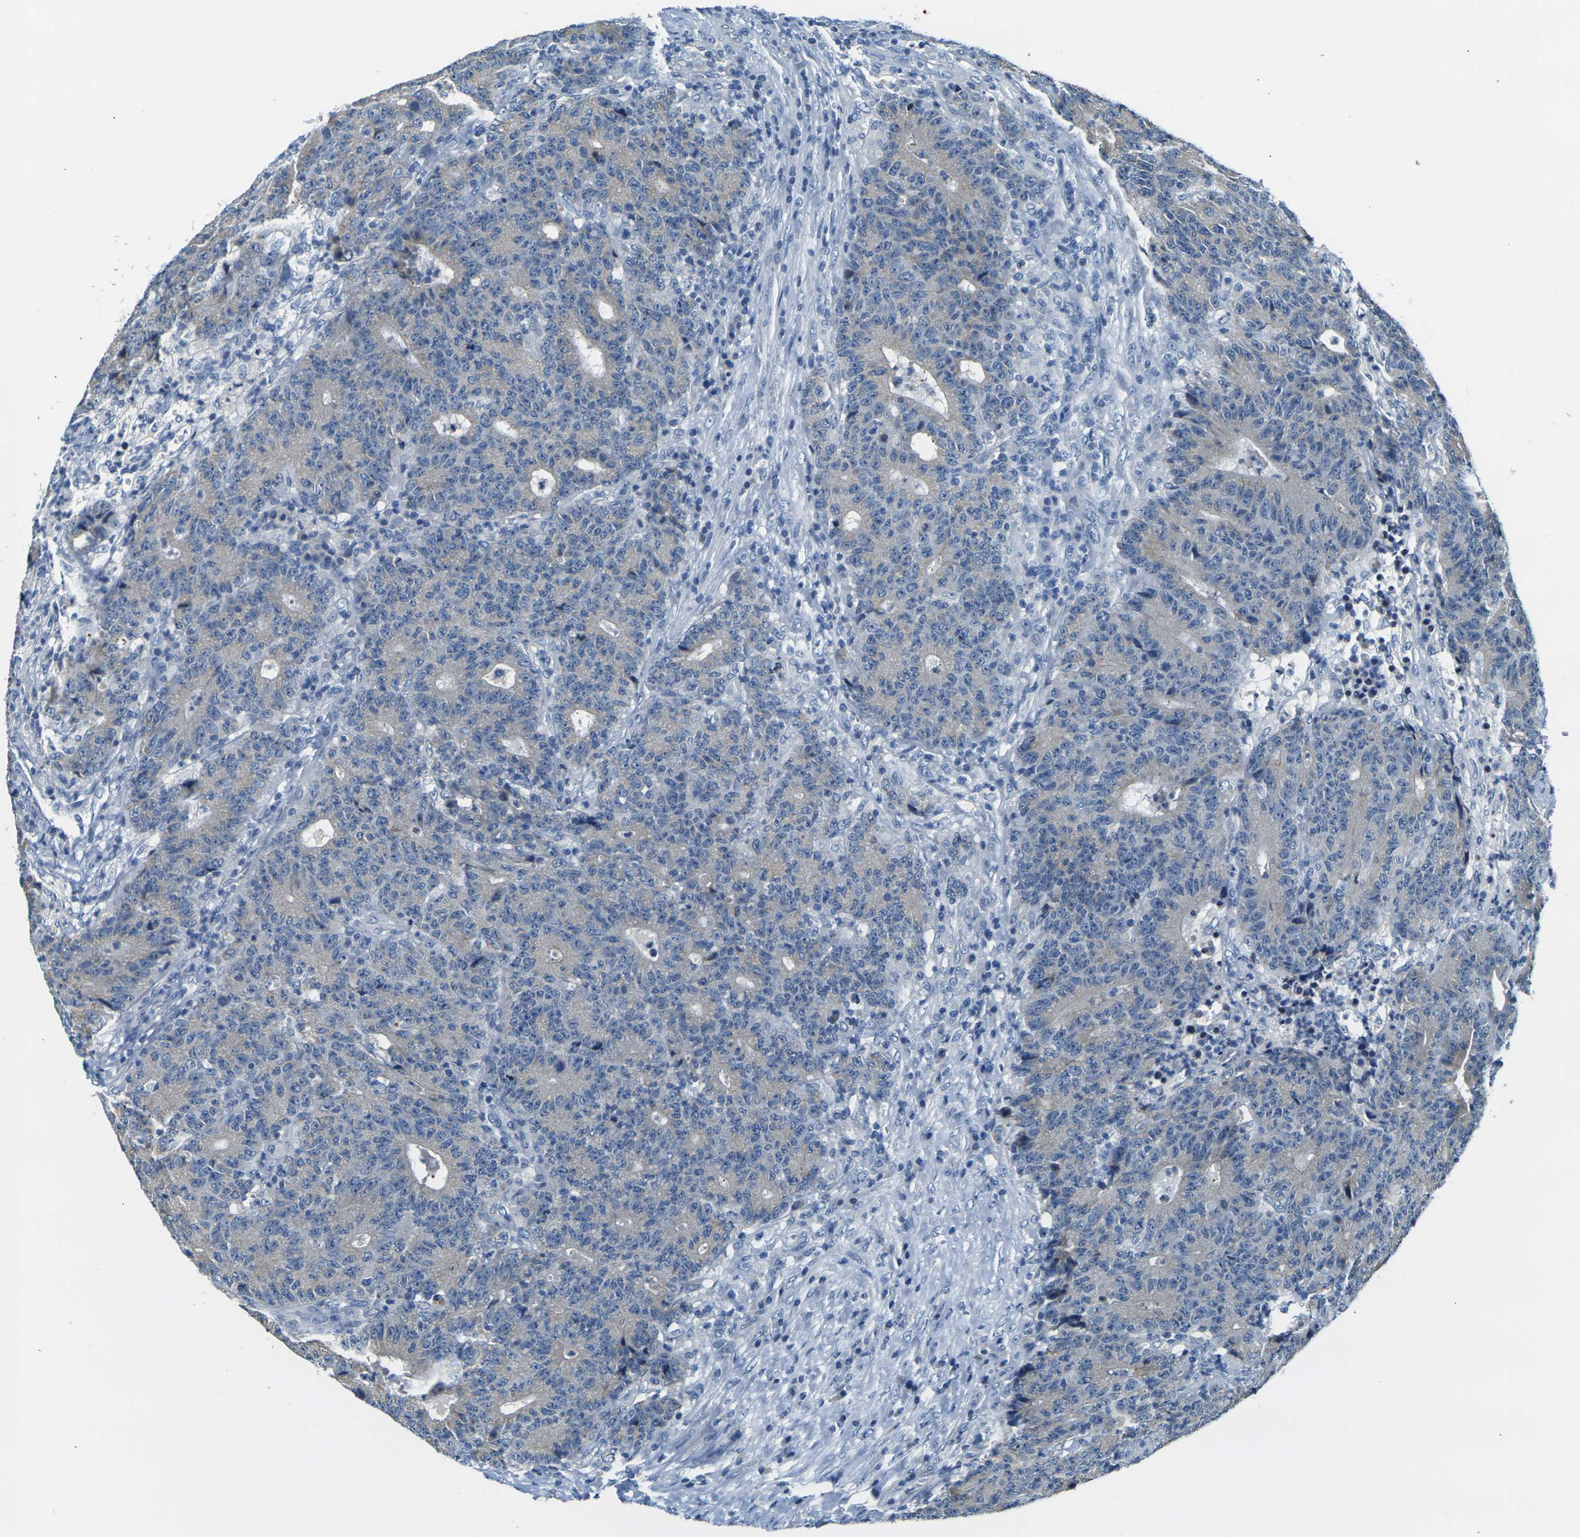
{"staining": {"intensity": "weak", "quantity": "25%-75%", "location": "cytoplasmic/membranous"}, "tissue": "colorectal cancer", "cell_type": "Tumor cells", "image_type": "cancer", "snomed": [{"axis": "morphology", "description": "Normal tissue, NOS"}, {"axis": "morphology", "description": "Adenocarcinoma, NOS"}, {"axis": "topography", "description": "Colon"}], "caption": "Colorectal cancer (adenocarcinoma) stained for a protein (brown) displays weak cytoplasmic/membranous positive staining in about 25%-75% of tumor cells.", "gene": "SHISAL2B", "patient": {"sex": "female", "age": 75}}